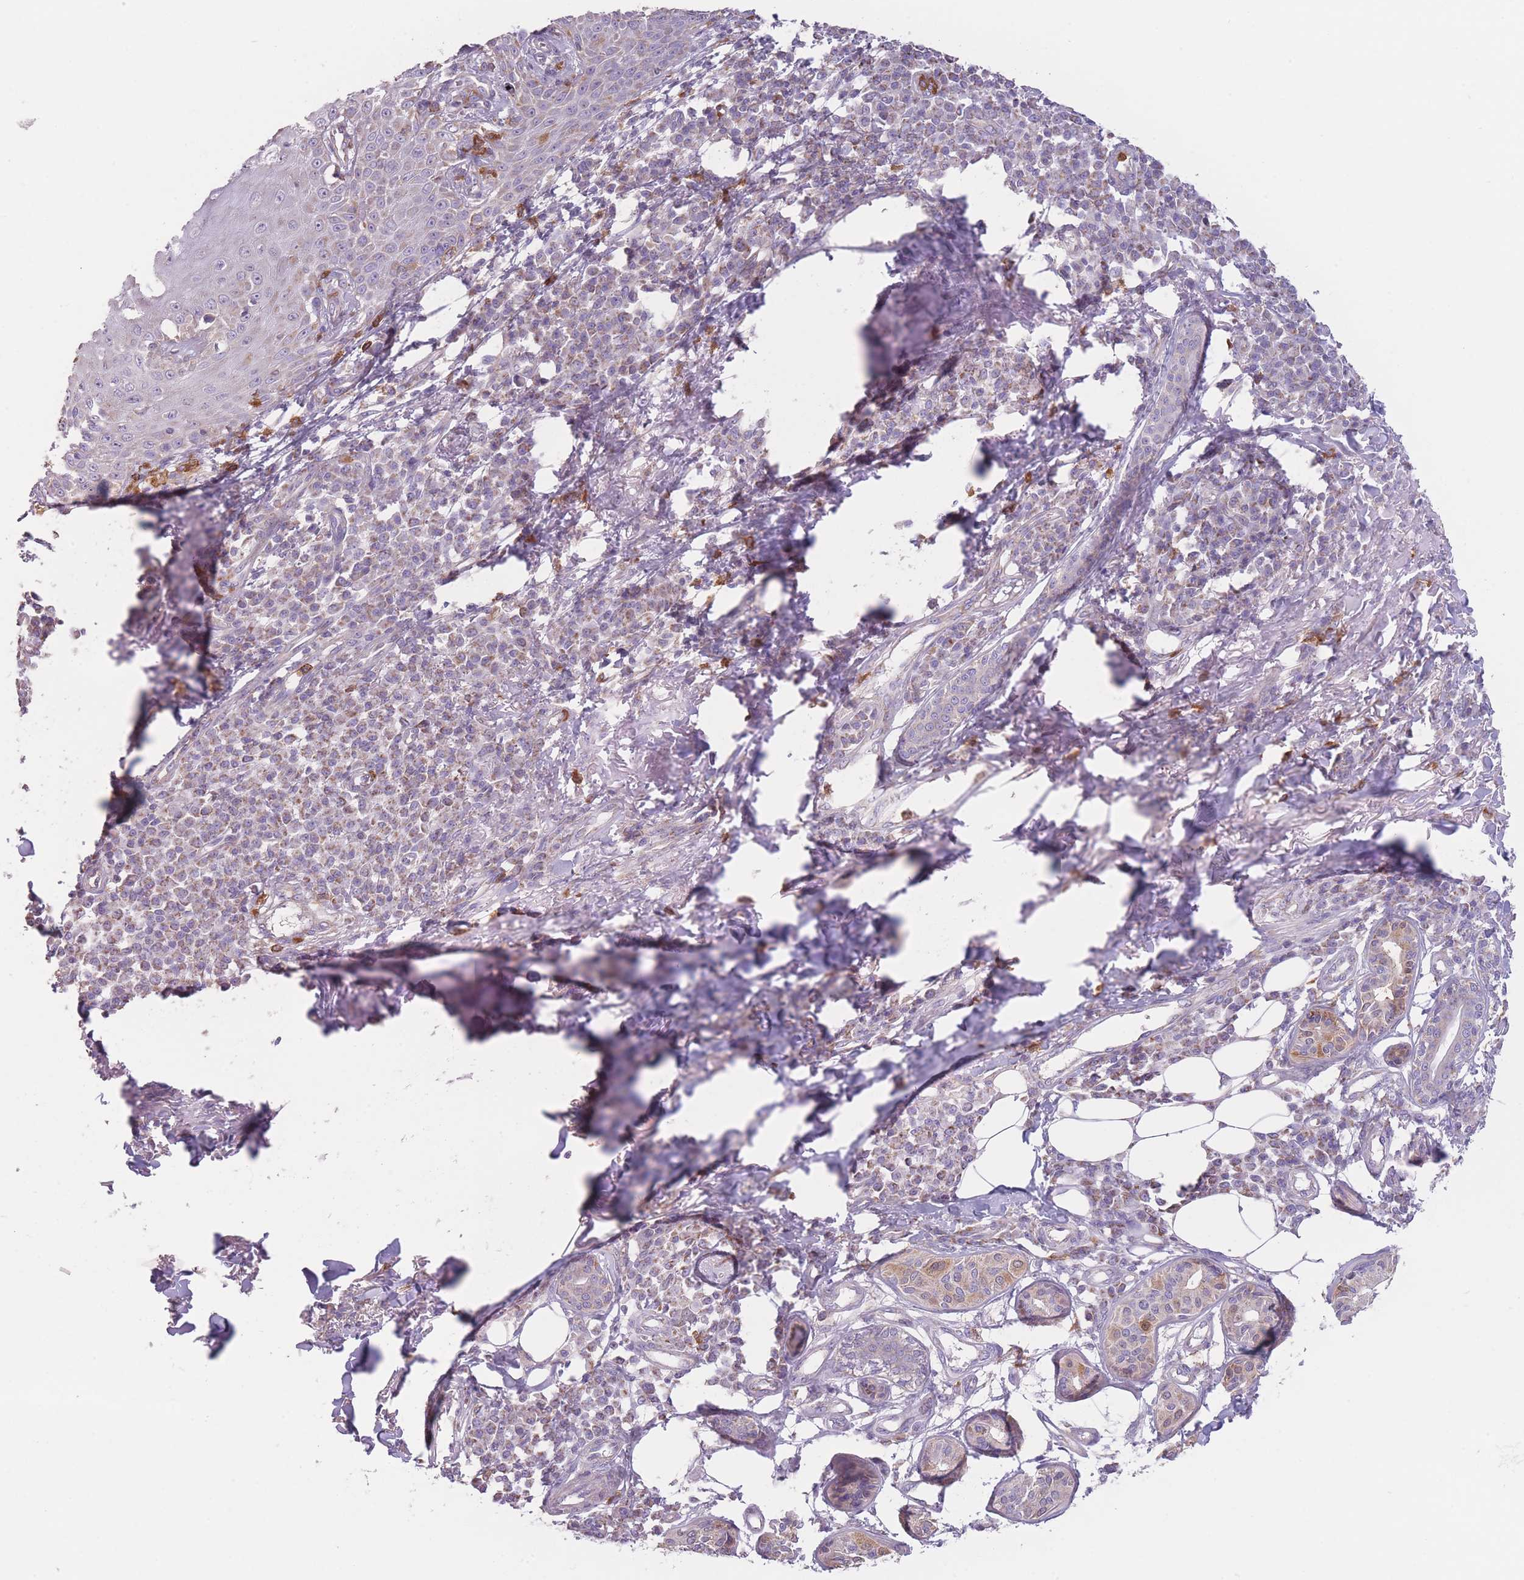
{"staining": {"intensity": "weak", "quantity": "25%-75%", "location": "cytoplasmic/membranous"}, "tissue": "skin cancer", "cell_type": "Tumor cells", "image_type": "cancer", "snomed": [{"axis": "morphology", "description": "Squamous cell carcinoma, NOS"}, {"axis": "topography", "description": "Skin"}], "caption": "This histopathology image exhibits IHC staining of skin cancer (squamous cell carcinoma), with low weak cytoplasmic/membranous positivity in about 25%-75% of tumor cells.", "gene": "PRAM1", "patient": {"sex": "male", "age": 71}}